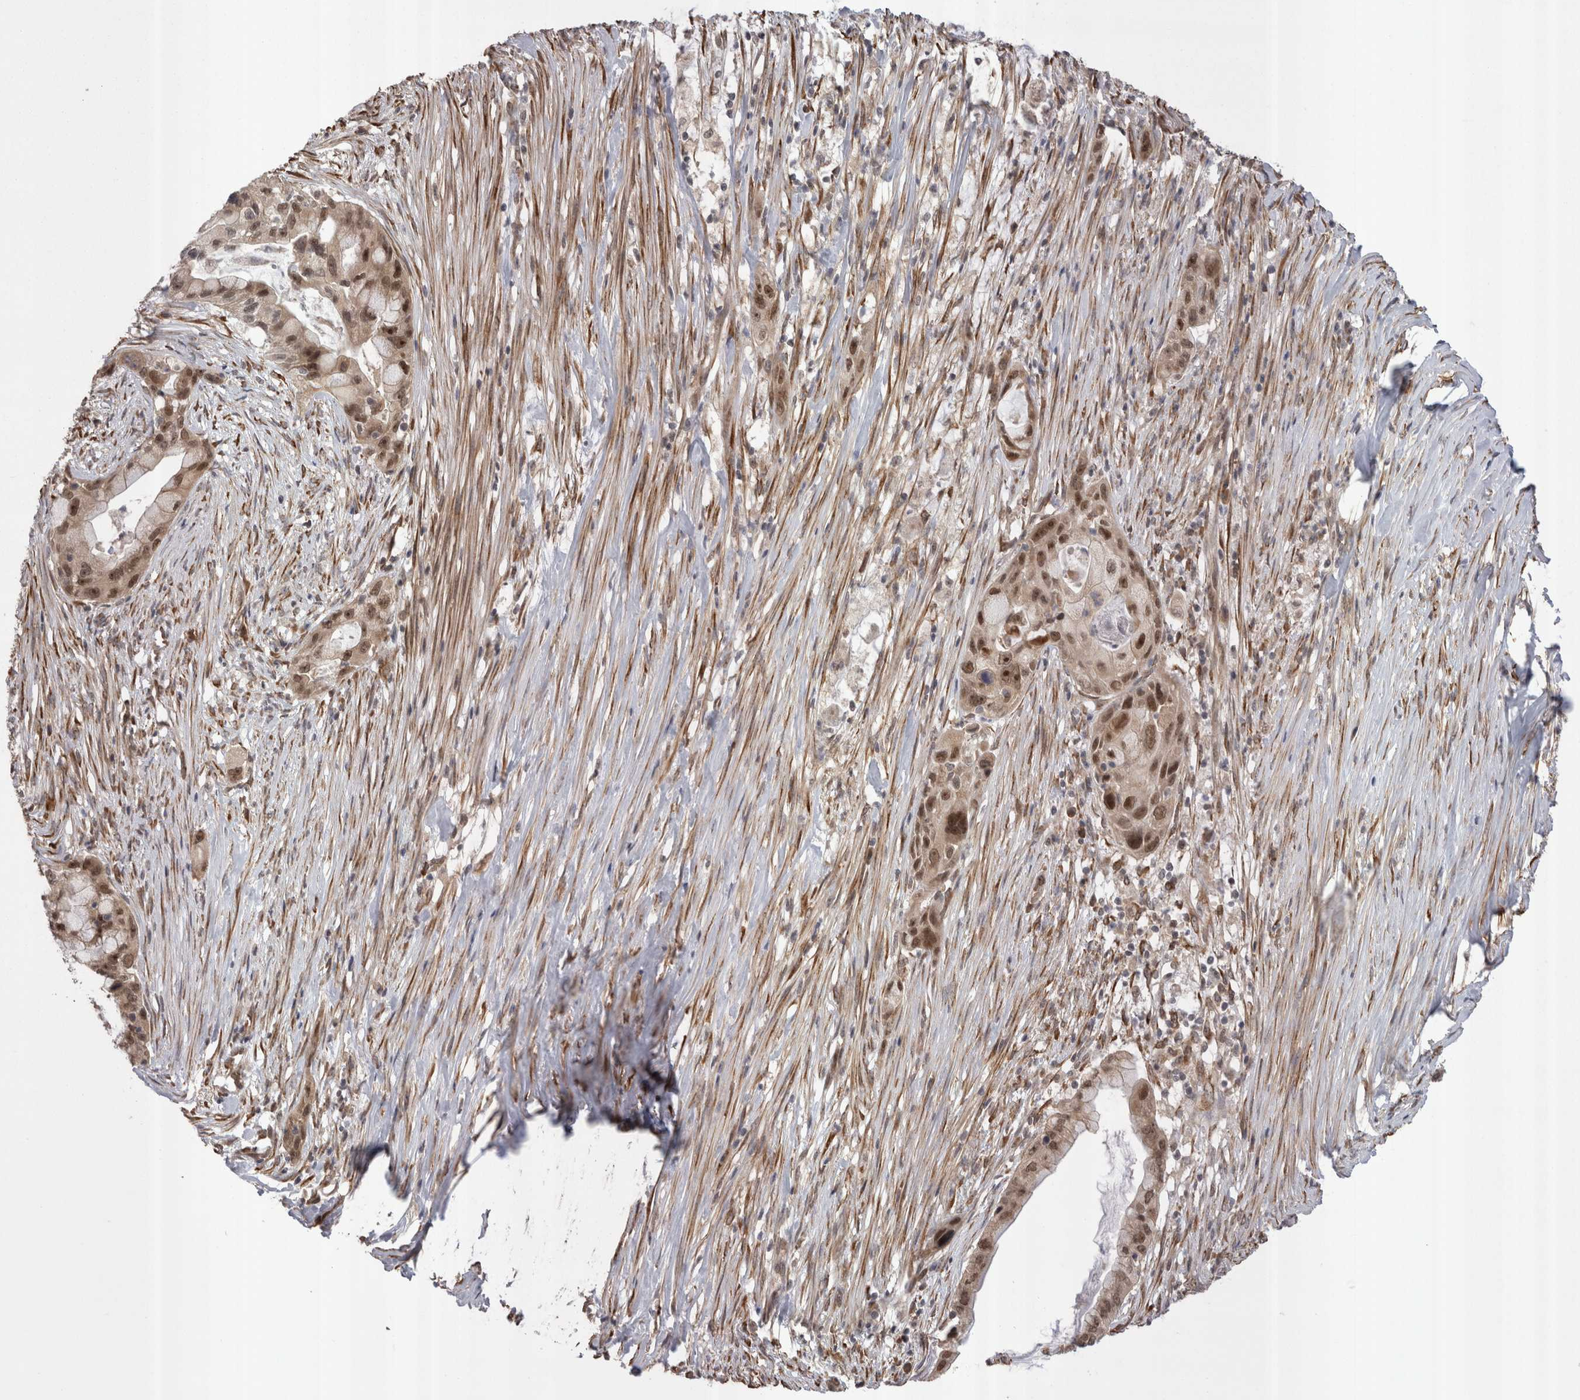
{"staining": {"intensity": "moderate", "quantity": ">75%", "location": "cytoplasmic/membranous,nuclear"}, "tissue": "pancreatic cancer", "cell_type": "Tumor cells", "image_type": "cancer", "snomed": [{"axis": "morphology", "description": "Adenocarcinoma, NOS"}, {"axis": "topography", "description": "Pancreas"}], "caption": "Protein analysis of adenocarcinoma (pancreatic) tissue exhibits moderate cytoplasmic/membranous and nuclear staining in about >75% of tumor cells.", "gene": "EXOSC4", "patient": {"sex": "male", "age": 53}}